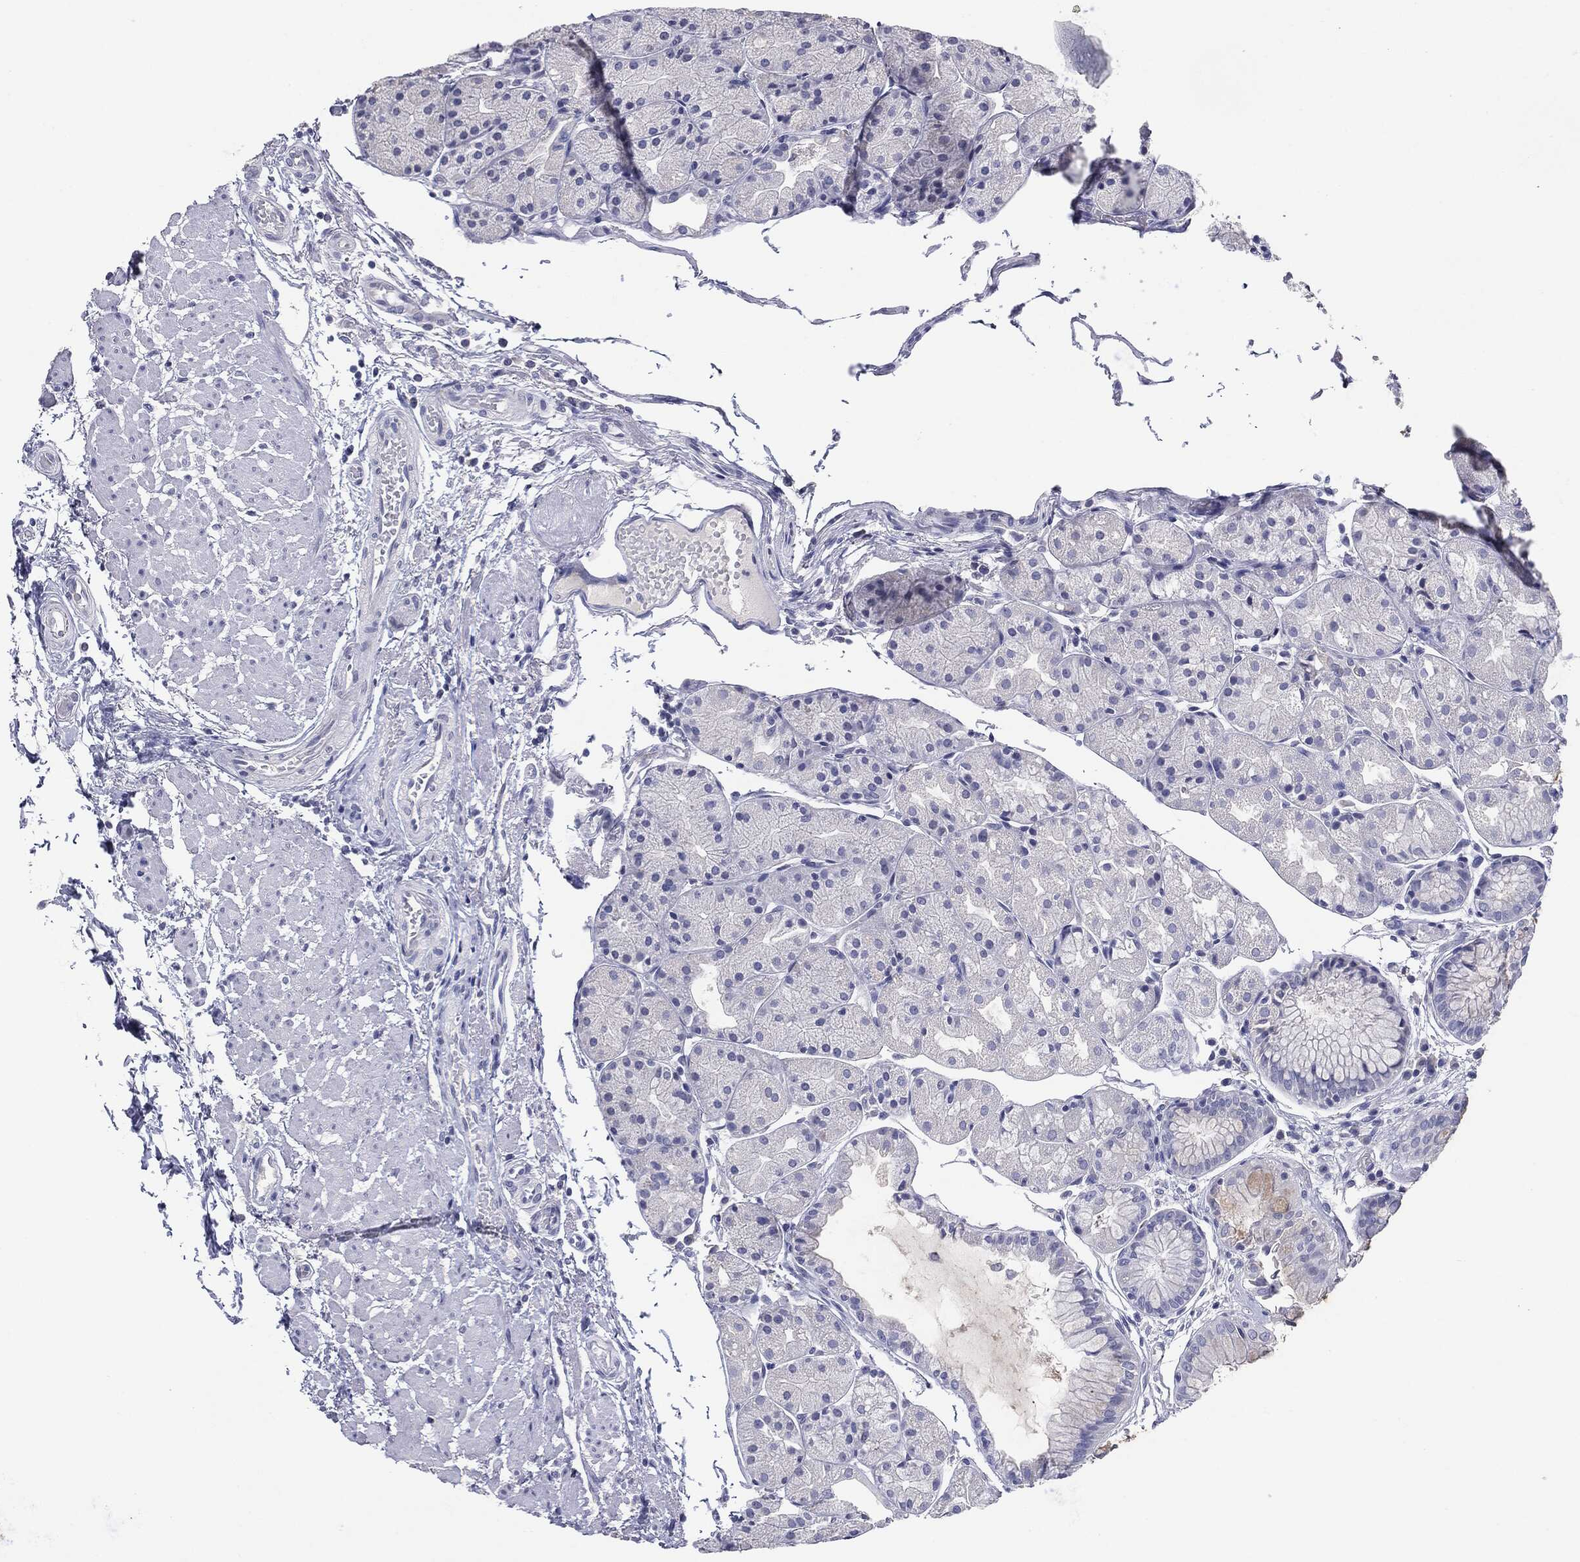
{"staining": {"intensity": "negative", "quantity": "none", "location": "none"}, "tissue": "stomach", "cell_type": "Glandular cells", "image_type": "normal", "snomed": [{"axis": "morphology", "description": "Normal tissue, NOS"}, {"axis": "topography", "description": "Stomach, upper"}], "caption": "An immunohistochemistry histopathology image of benign stomach is shown. There is no staining in glandular cells of stomach.", "gene": "SERPINB4", "patient": {"sex": "male", "age": 72}}